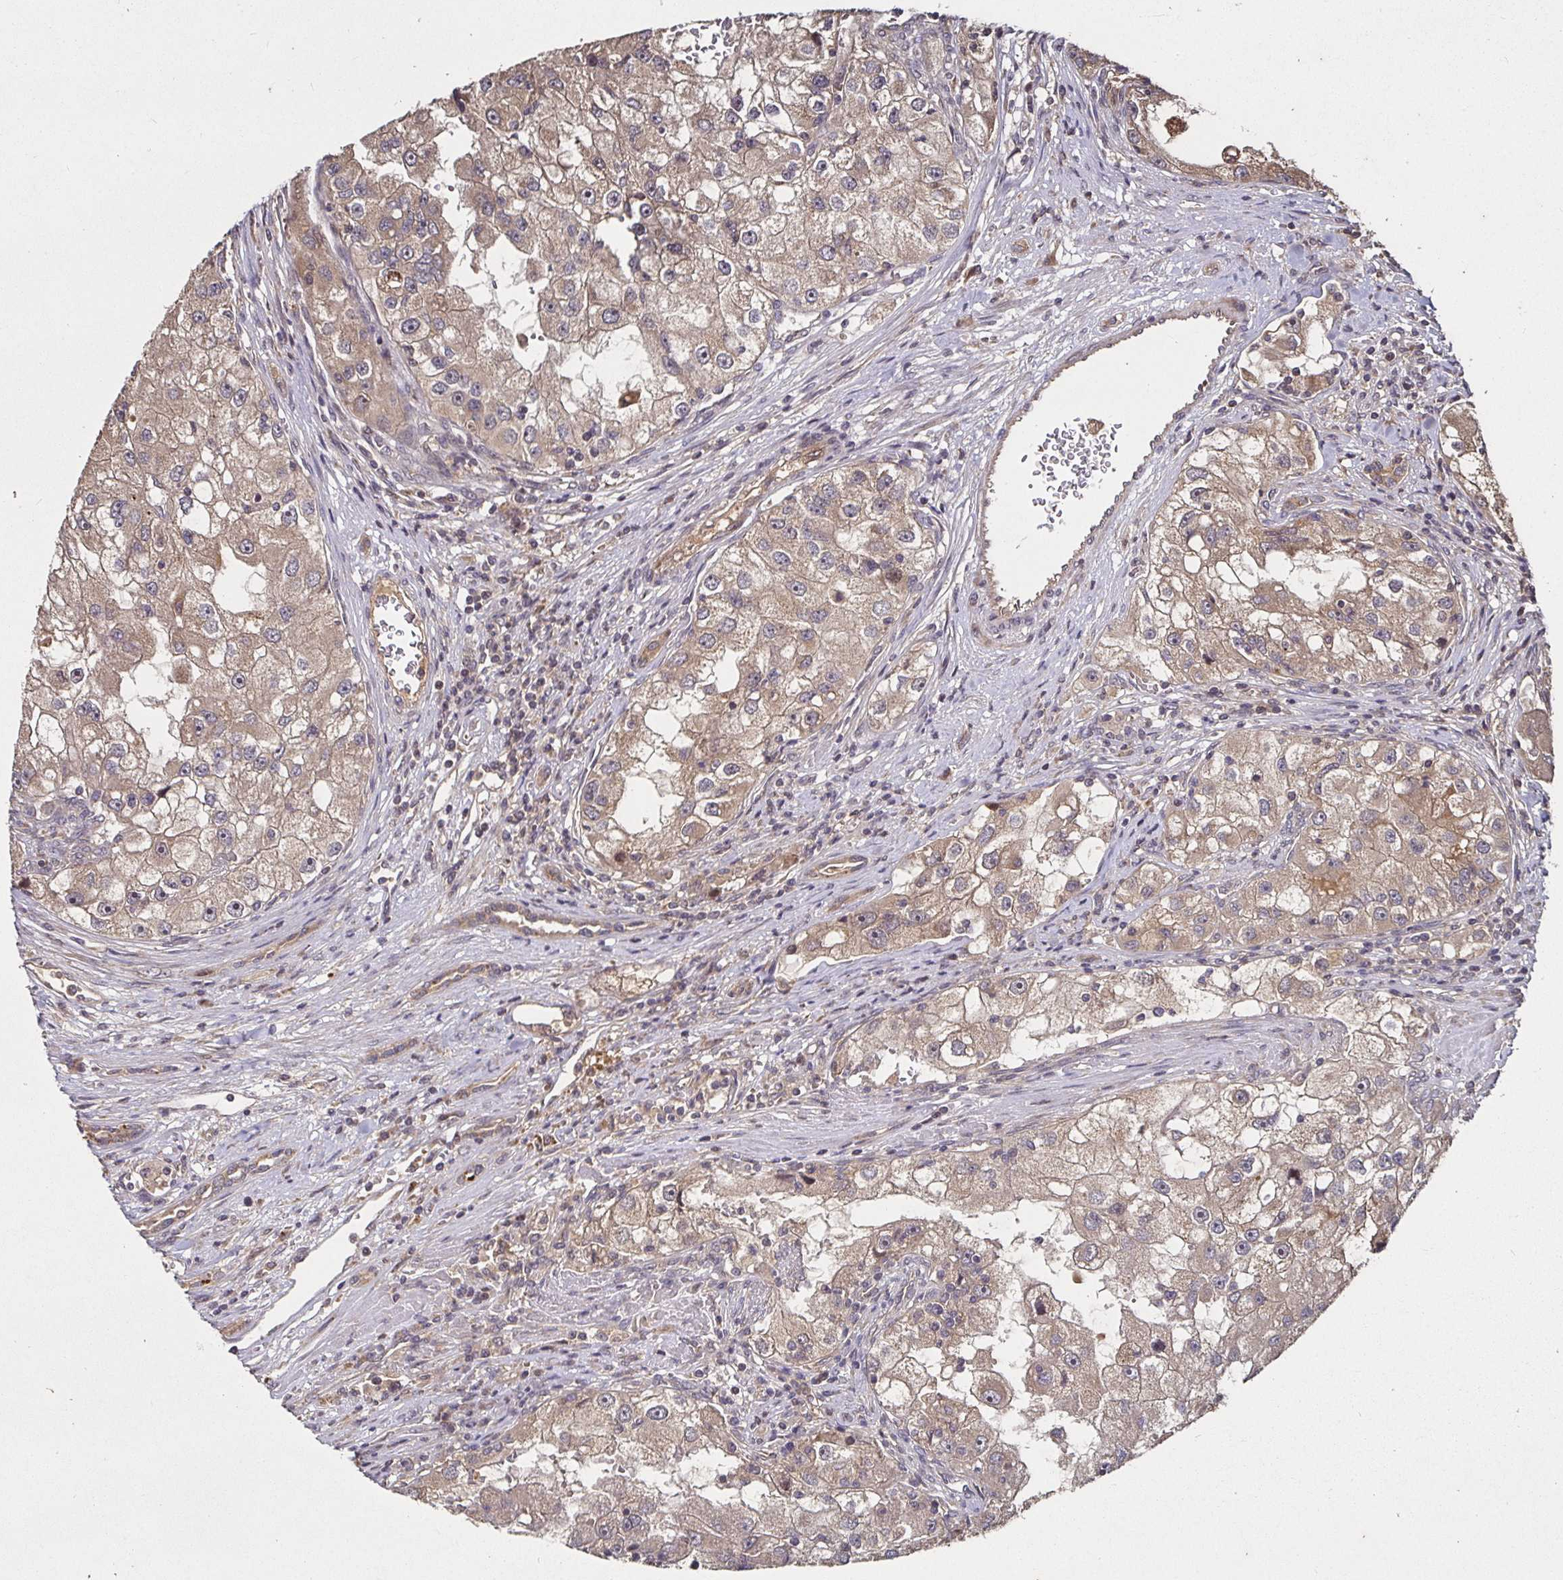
{"staining": {"intensity": "weak", "quantity": ">75%", "location": "cytoplasmic/membranous"}, "tissue": "renal cancer", "cell_type": "Tumor cells", "image_type": "cancer", "snomed": [{"axis": "morphology", "description": "Adenocarcinoma, NOS"}, {"axis": "topography", "description": "Kidney"}], "caption": "Human renal cancer stained with a brown dye demonstrates weak cytoplasmic/membranous positive staining in approximately >75% of tumor cells.", "gene": "SMYD3", "patient": {"sex": "male", "age": 63}}